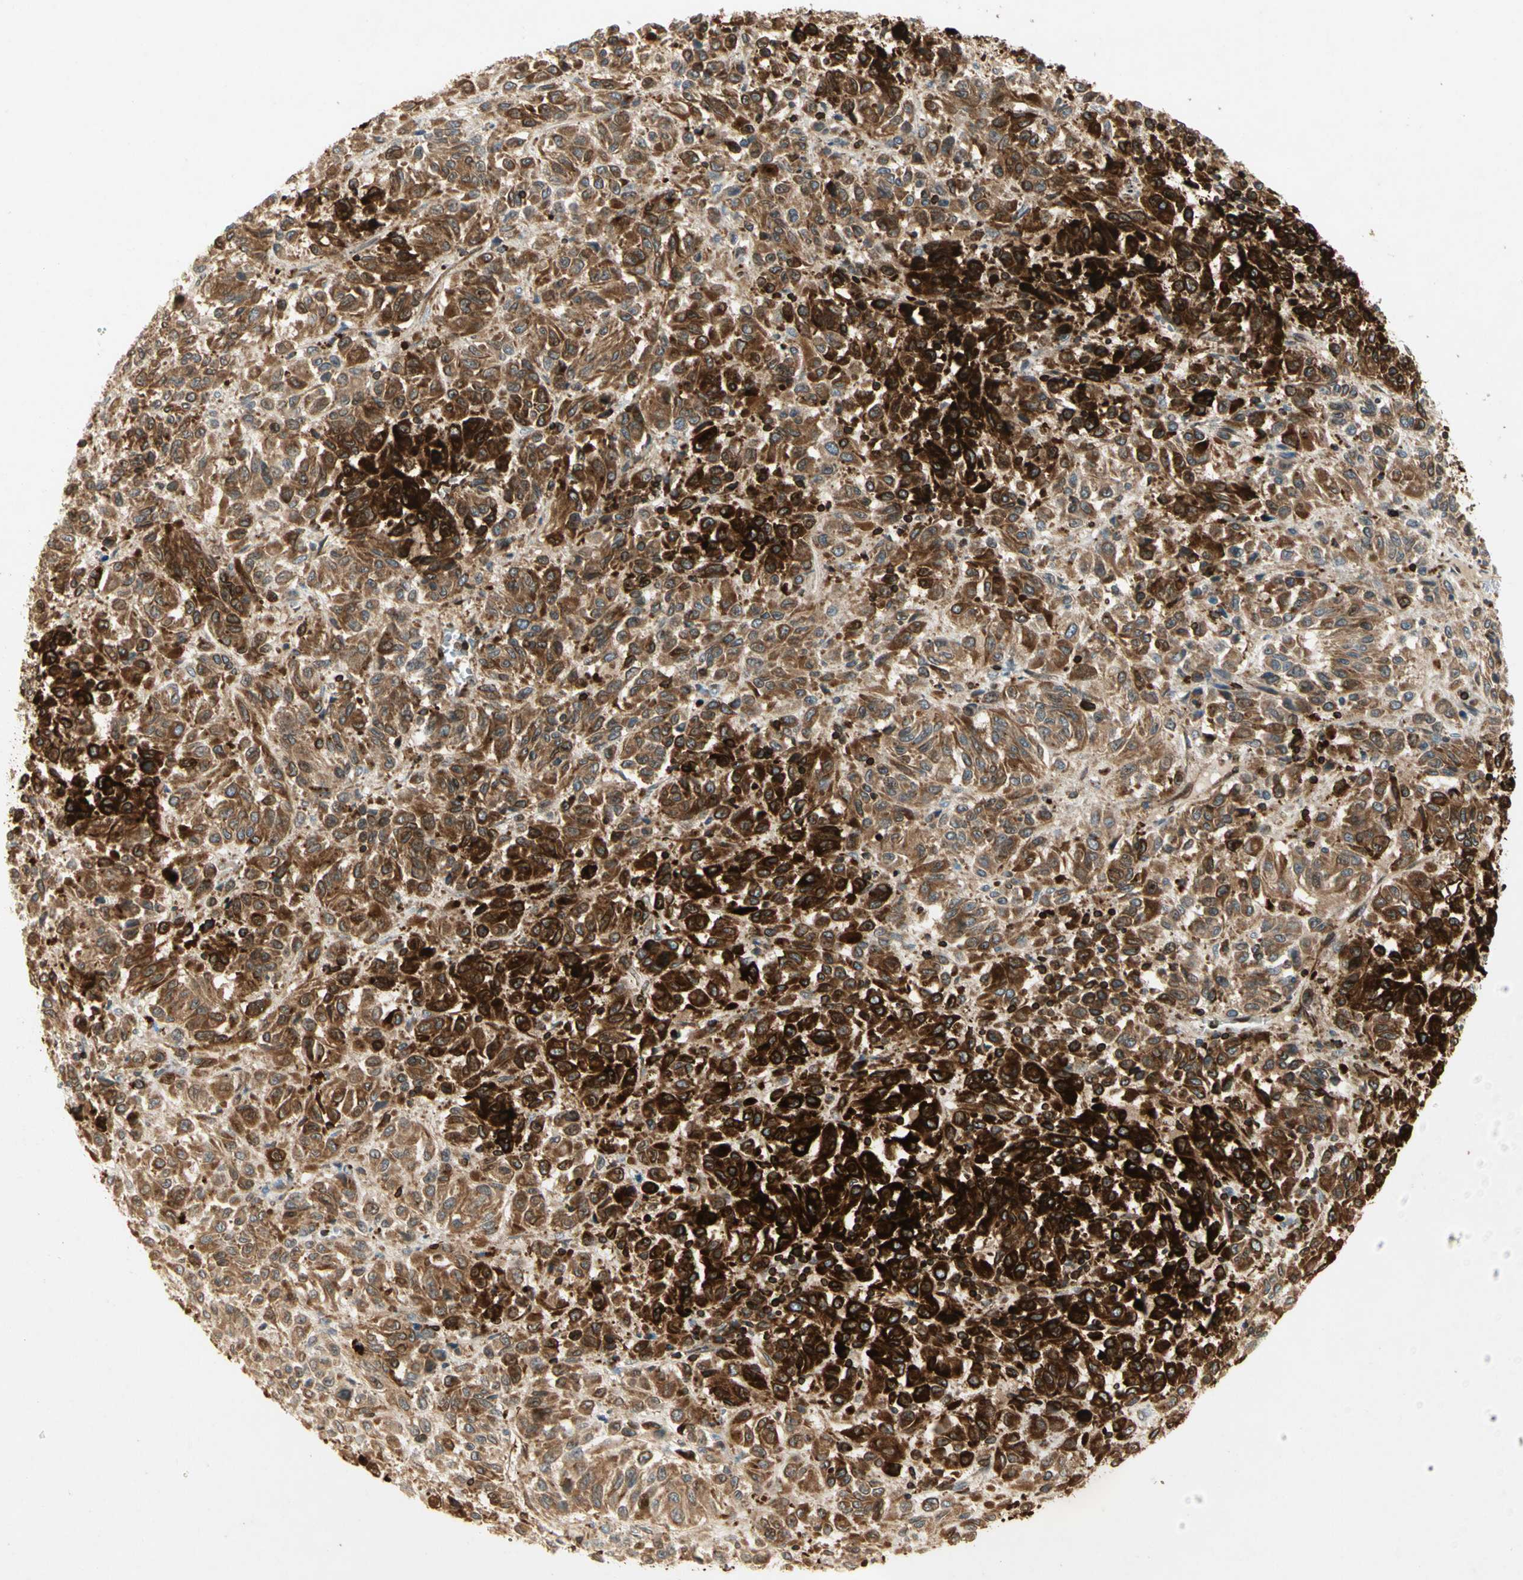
{"staining": {"intensity": "strong", "quantity": ">75%", "location": "cytoplasmic/membranous"}, "tissue": "melanoma", "cell_type": "Tumor cells", "image_type": "cancer", "snomed": [{"axis": "morphology", "description": "Malignant melanoma, Metastatic site"}, {"axis": "topography", "description": "Lung"}], "caption": "Immunohistochemical staining of malignant melanoma (metastatic site) shows strong cytoplasmic/membranous protein staining in approximately >75% of tumor cells. (DAB IHC with brightfield microscopy, high magnification).", "gene": "TAPBP", "patient": {"sex": "male", "age": 64}}